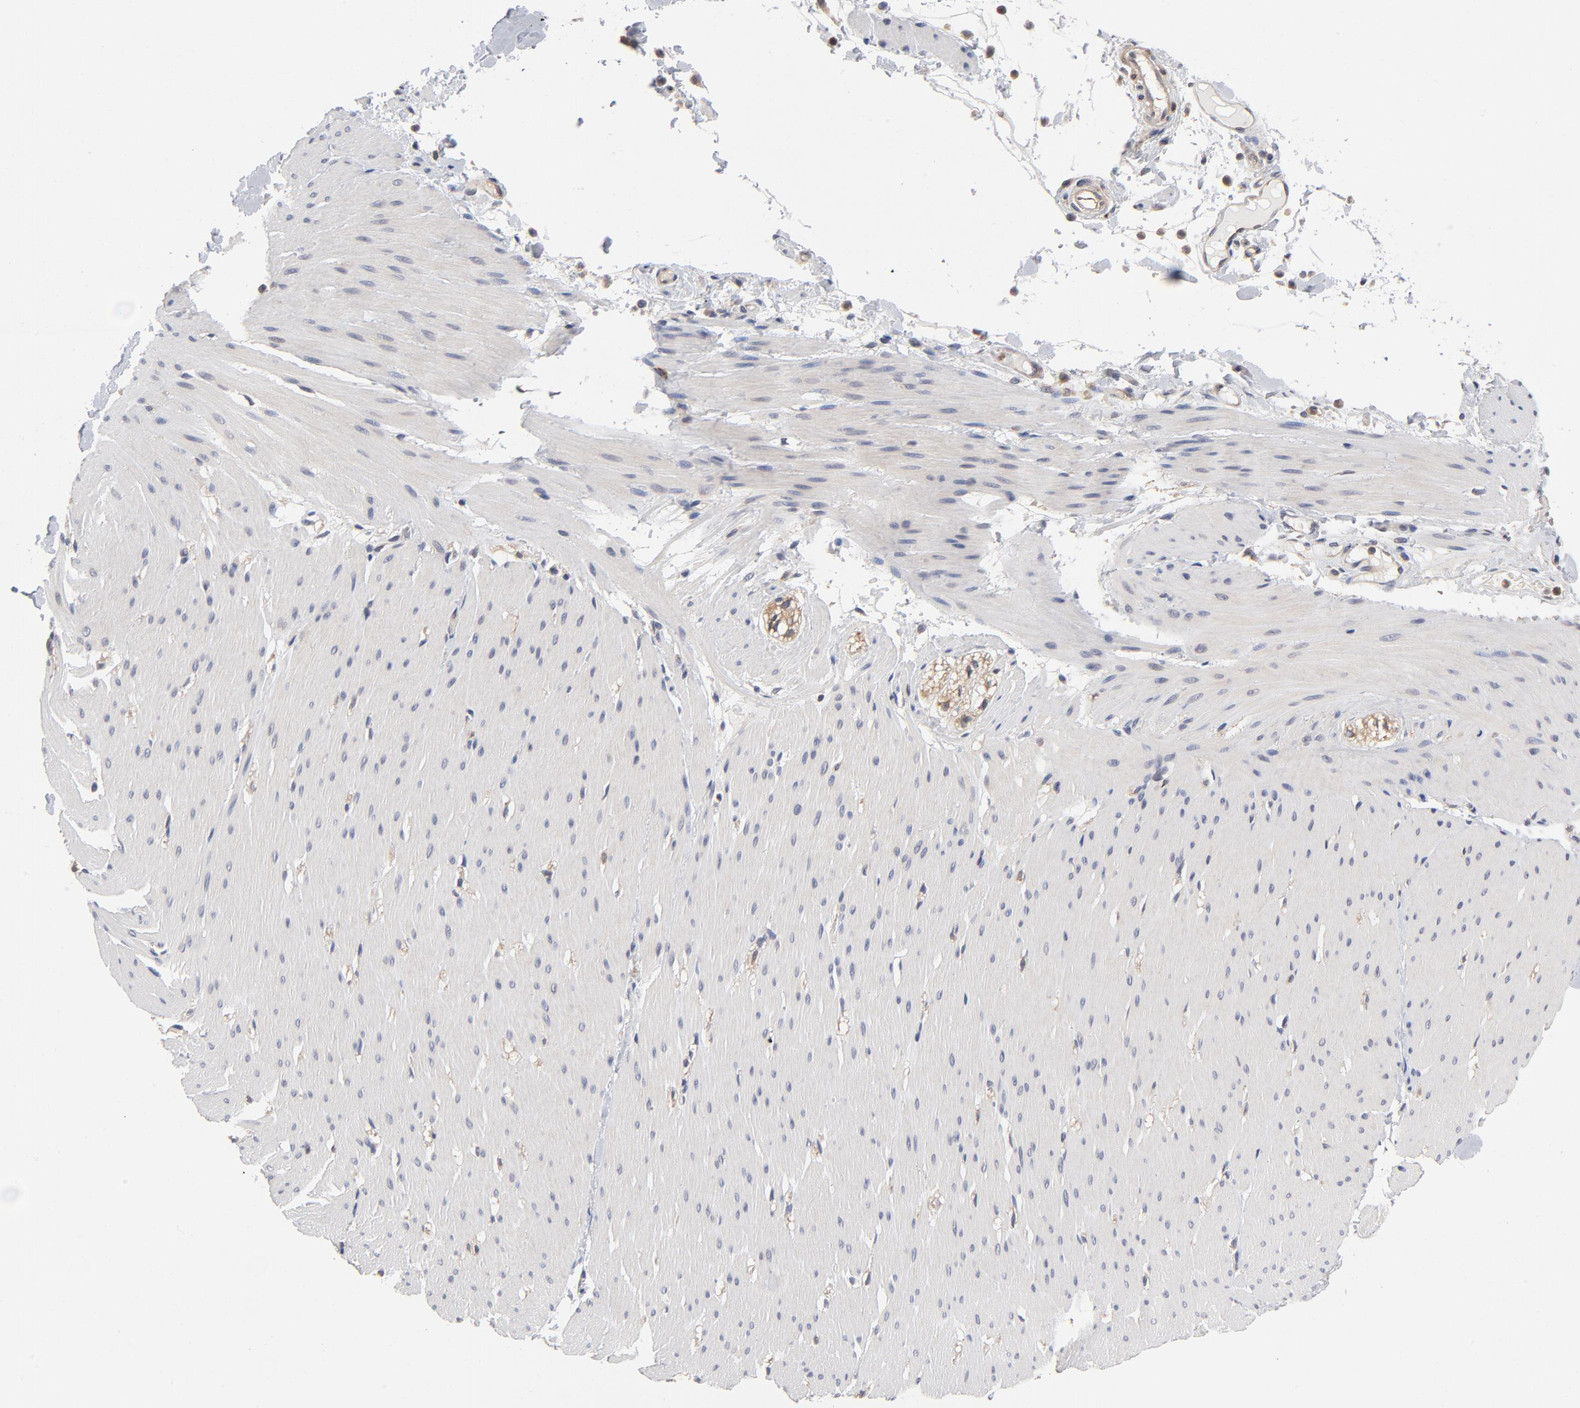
{"staining": {"intensity": "negative", "quantity": "none", "location": "none"}, "tissue": "smooth muscle", "cell_type": "Smooth muscle cells", "image_type": "normal", "snomed": [{"axis": "morphology", "description": "Normal tissue, NOS"}, {"axis": "topography", "description": "Smooth muscle"}, {"axis": "topography", "description": "Colon"}], "caption": "Immunohistochemistry (IHC) of normal human smooth muscle reveals no staining in smooth muscle cells.", "gene": "ASMTL", "patient": {"sex": "male", "age": 67}}